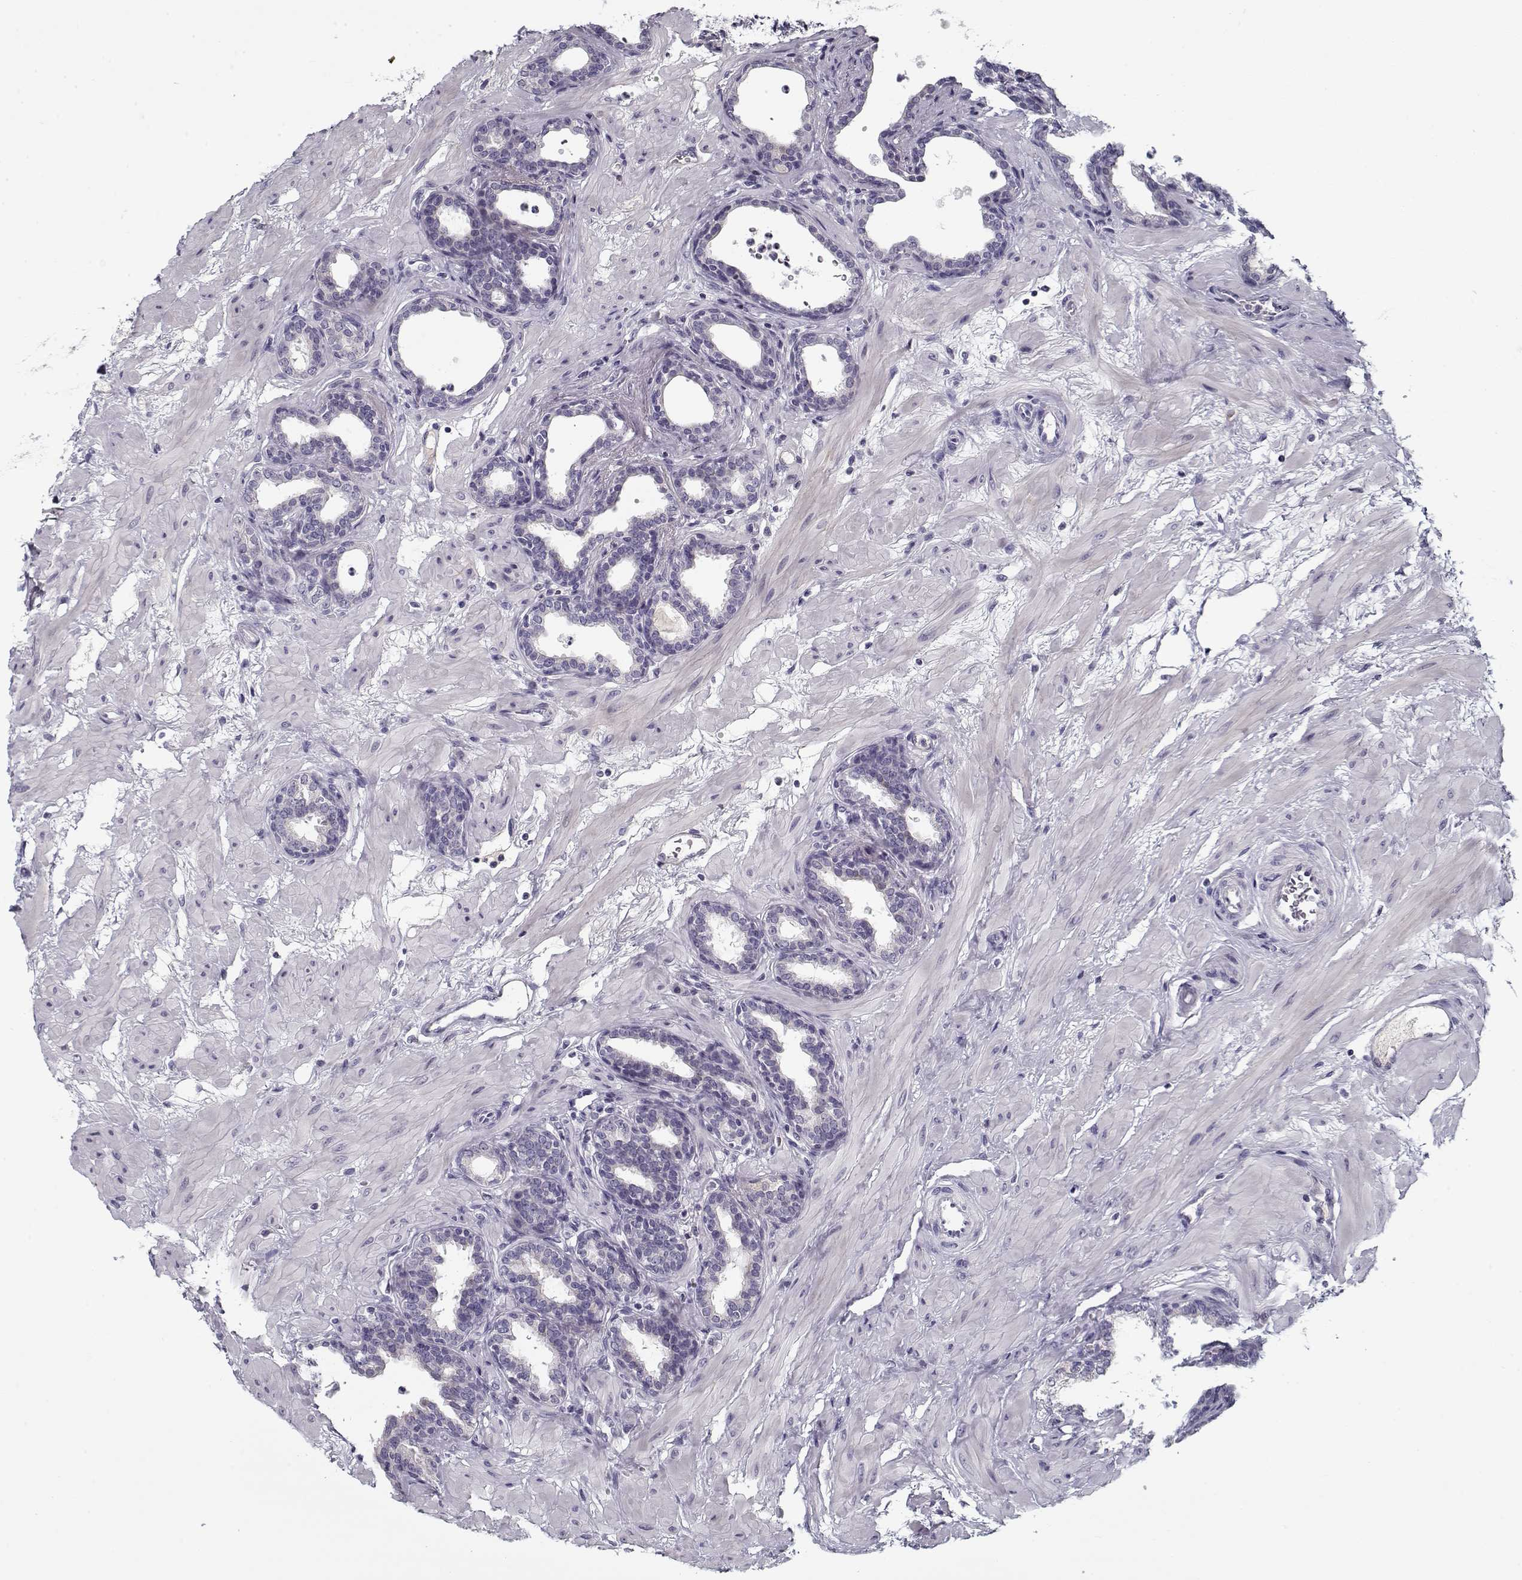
{"staining": {"intensity": "negative", "quantity": "none", "location": "none"}, "tissue": "prostate", "cell_type": "Glandular cells", "image_type": "normal", "snomed": [{"axis": "morphology", "description": "Normal tissue, NOS"}, {"axis": "topography", "description": "Prostate"}], "caption": "The image demonstrates no significant expression in glandular cells of prostate. The staining is performed using DAB (3,3'-diaminobenzidine) brown chromogen with nuclei counter-stained in using hematoxylin.", "gene": "DDX25", "patient": {"sex": "male", "age": 37}}